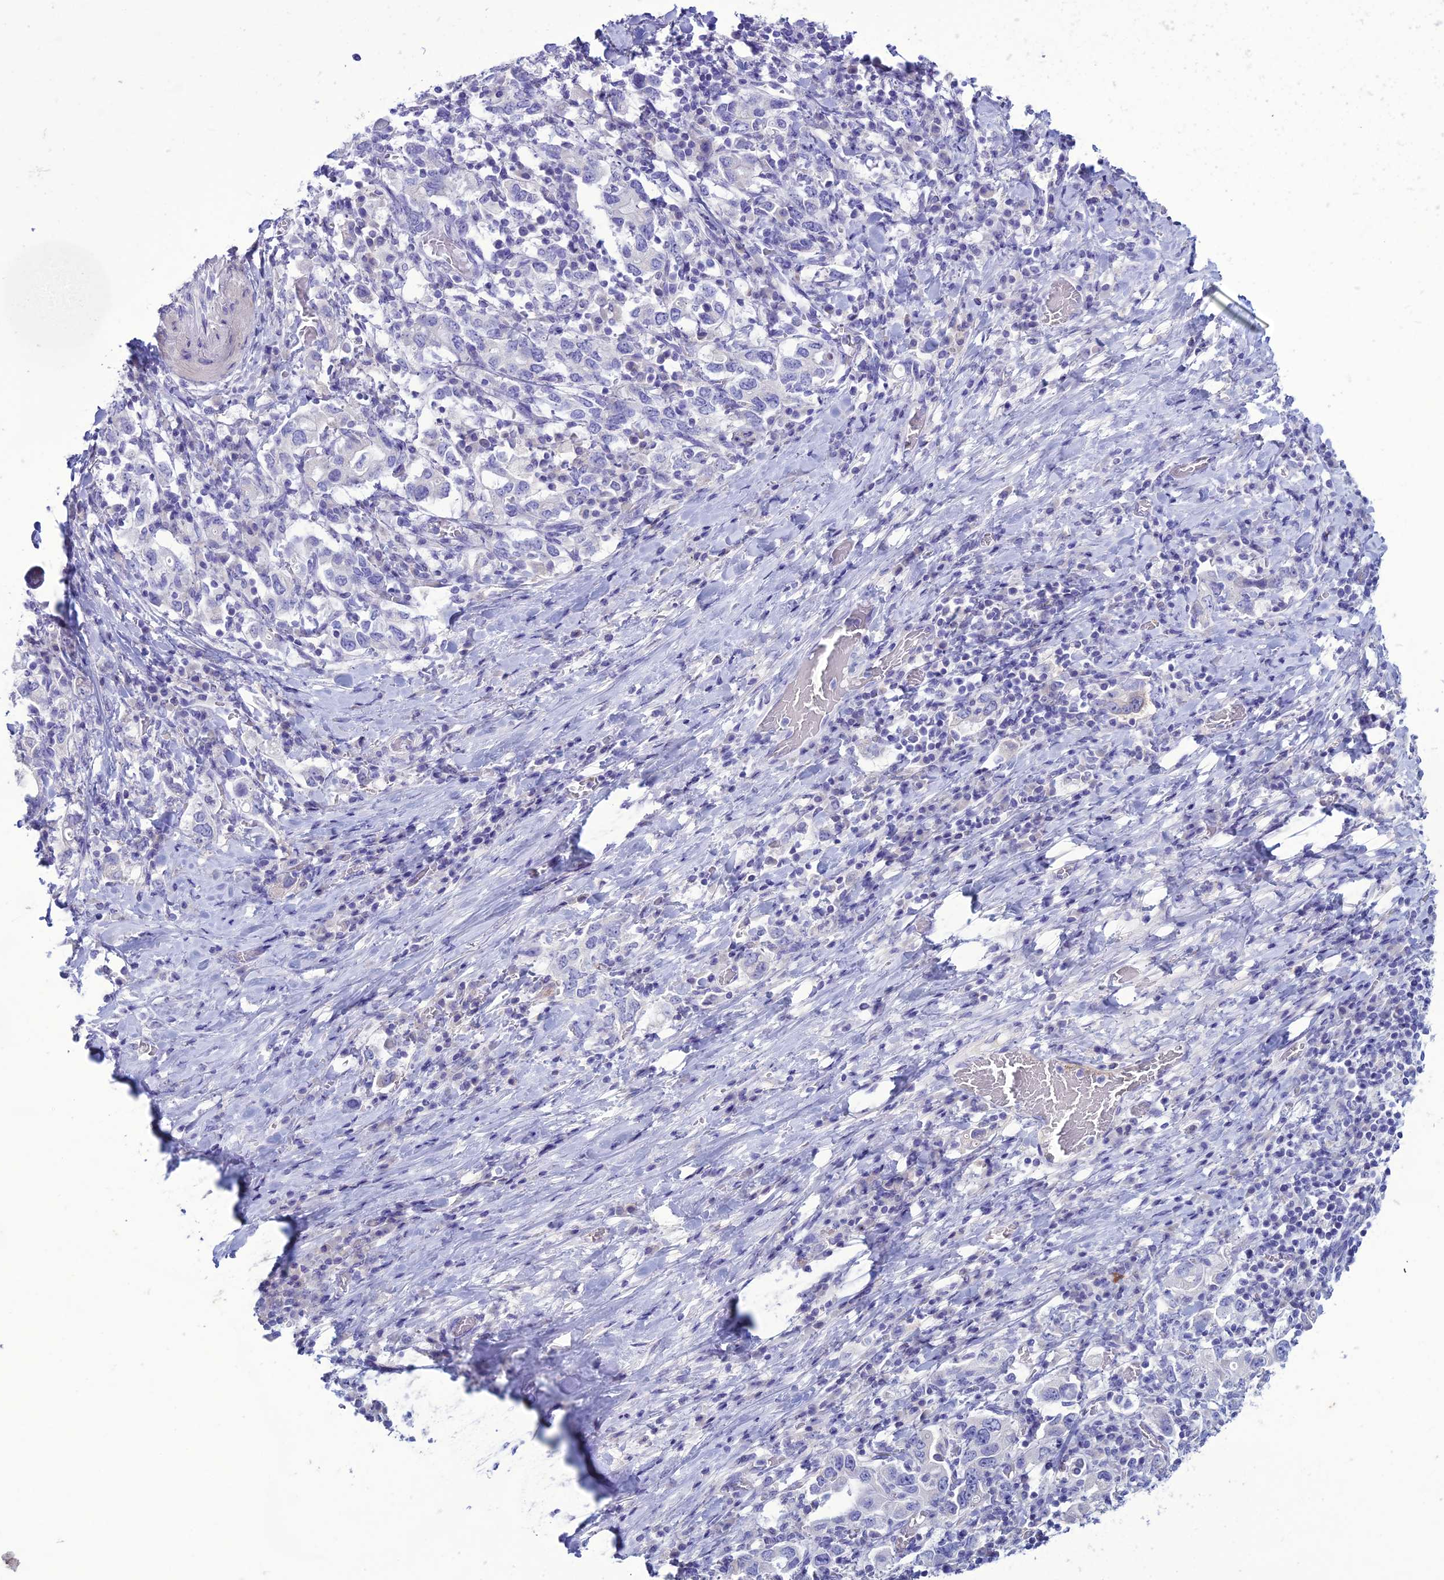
{"staining": {"intensity": "negative", "quantity": "none", "location": "none"}, "tissue": "stomach cancer", "cell_type": "Tumor cells", "image_type": "cancer", "snomed": [{"axis": "morphology", "description": "Adenocarcinoma, NOS"}, {"axis": "topography", "description": "Stomach, upper"}, {"axis": "topography", "description": "Stomach"}], "caption": "Adenocarcinoma (stomach) was stained to show a protein in brown. There is no significant staining in tumor cells. The staining is performed using DAB brown chromogen with nuclei counter-stained in using hematoxylin.", "gene": "CLEC2L", "patient": {"sex": "male", "age": 62}}